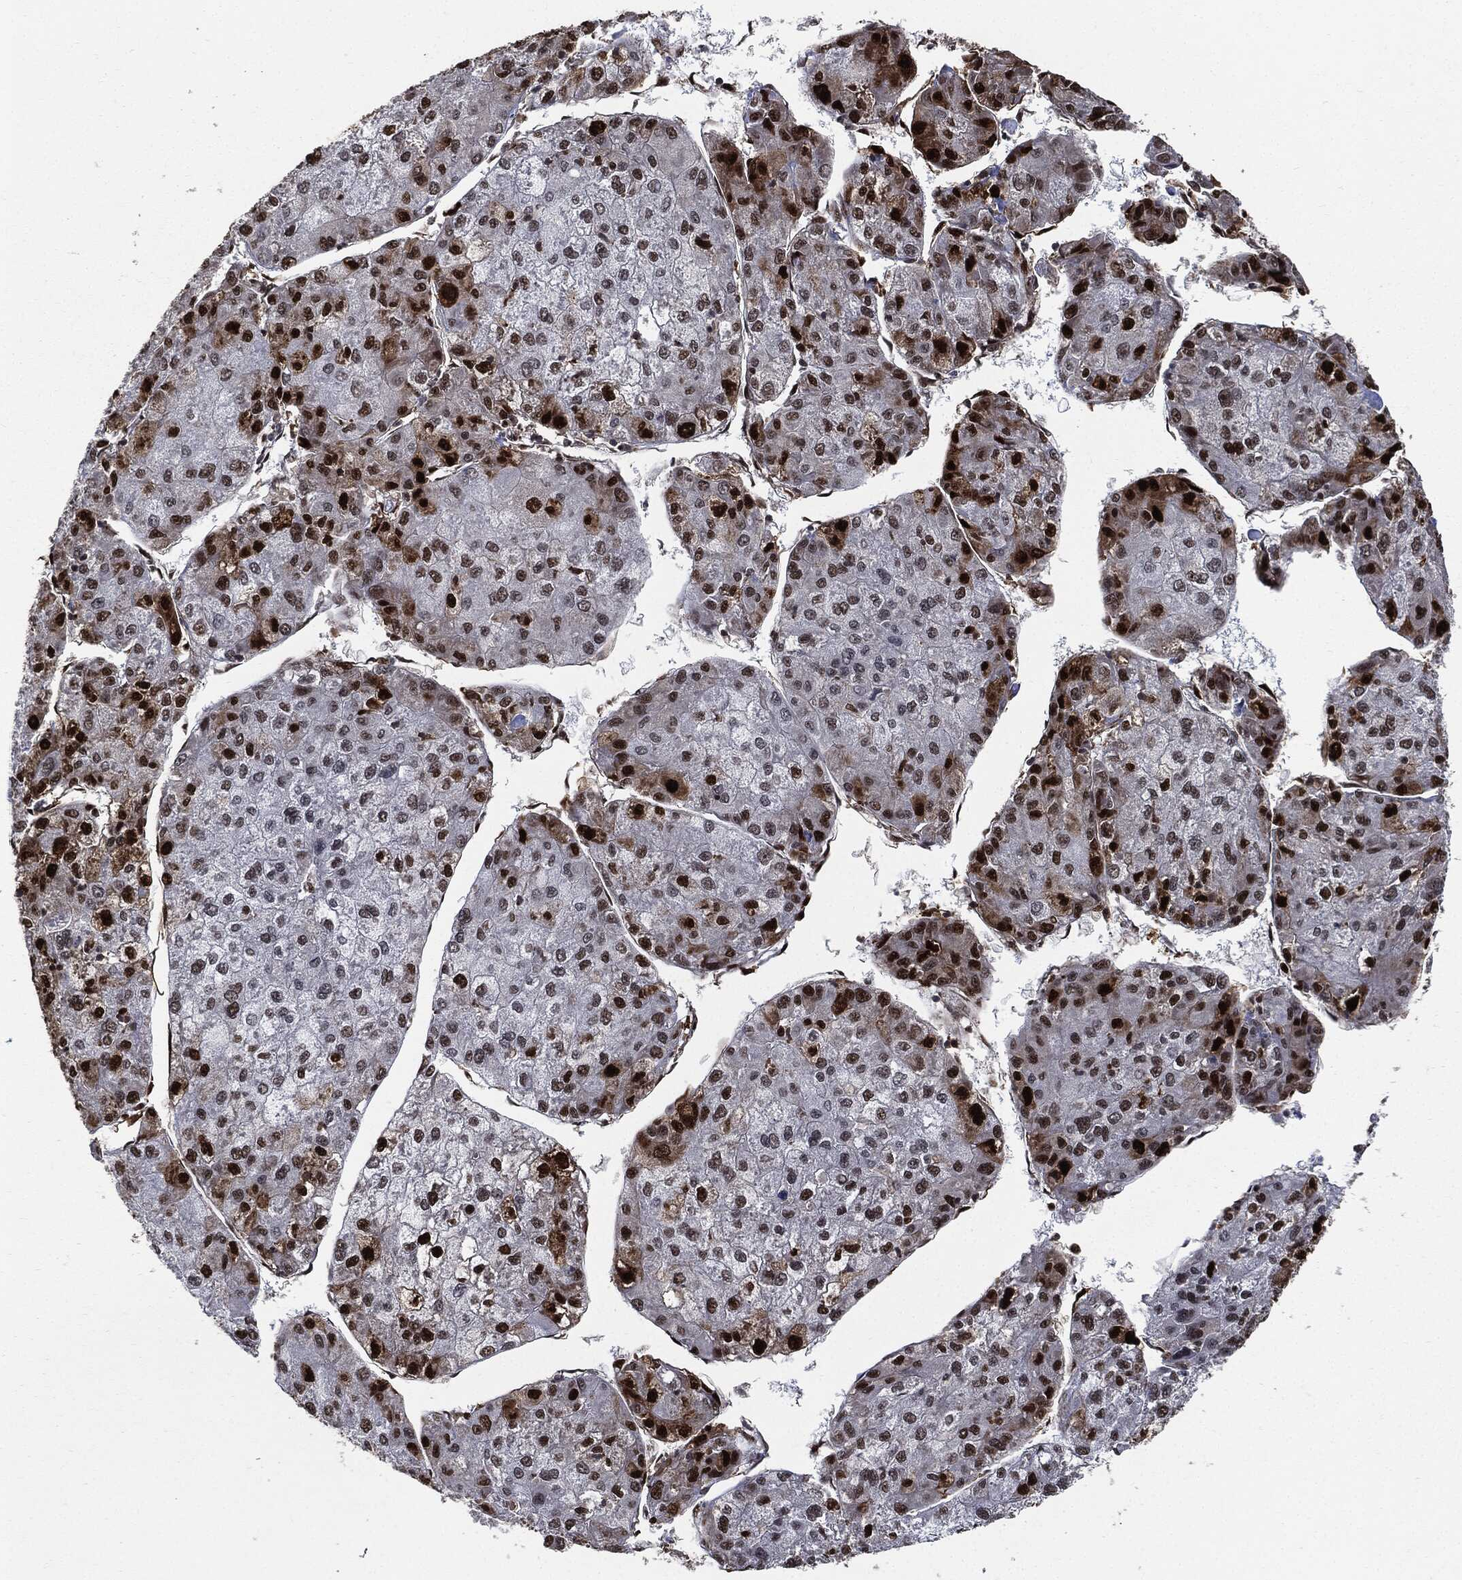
{"staining": {"intensity": "strong", "quantity": "<25%", "location": "nuclear"}, "tissue": "liver cancer", "cell_type": "Tumor cells", "image_type": "cancer", "snomed": [{"axis": "morphology", "description": "Carcinoma, Hepatocellular, NOS"}, {"axis": "topography", "description": "Liver"}], "caption": "IHC staining of liver cancer (hepatocellular carcinoma), which shows medium levels of strong nuclear positivity in approximately <25% of tumor cells indicating strong nuclear protein expression. The staining was performed using DAB (3,3'-diaminobenzidine) (brown) for protein detection and nuclei were counterstained in hematoxylin (blue).", "gene": "PCNA", "patient": {"sex": "male", "age": 43}}